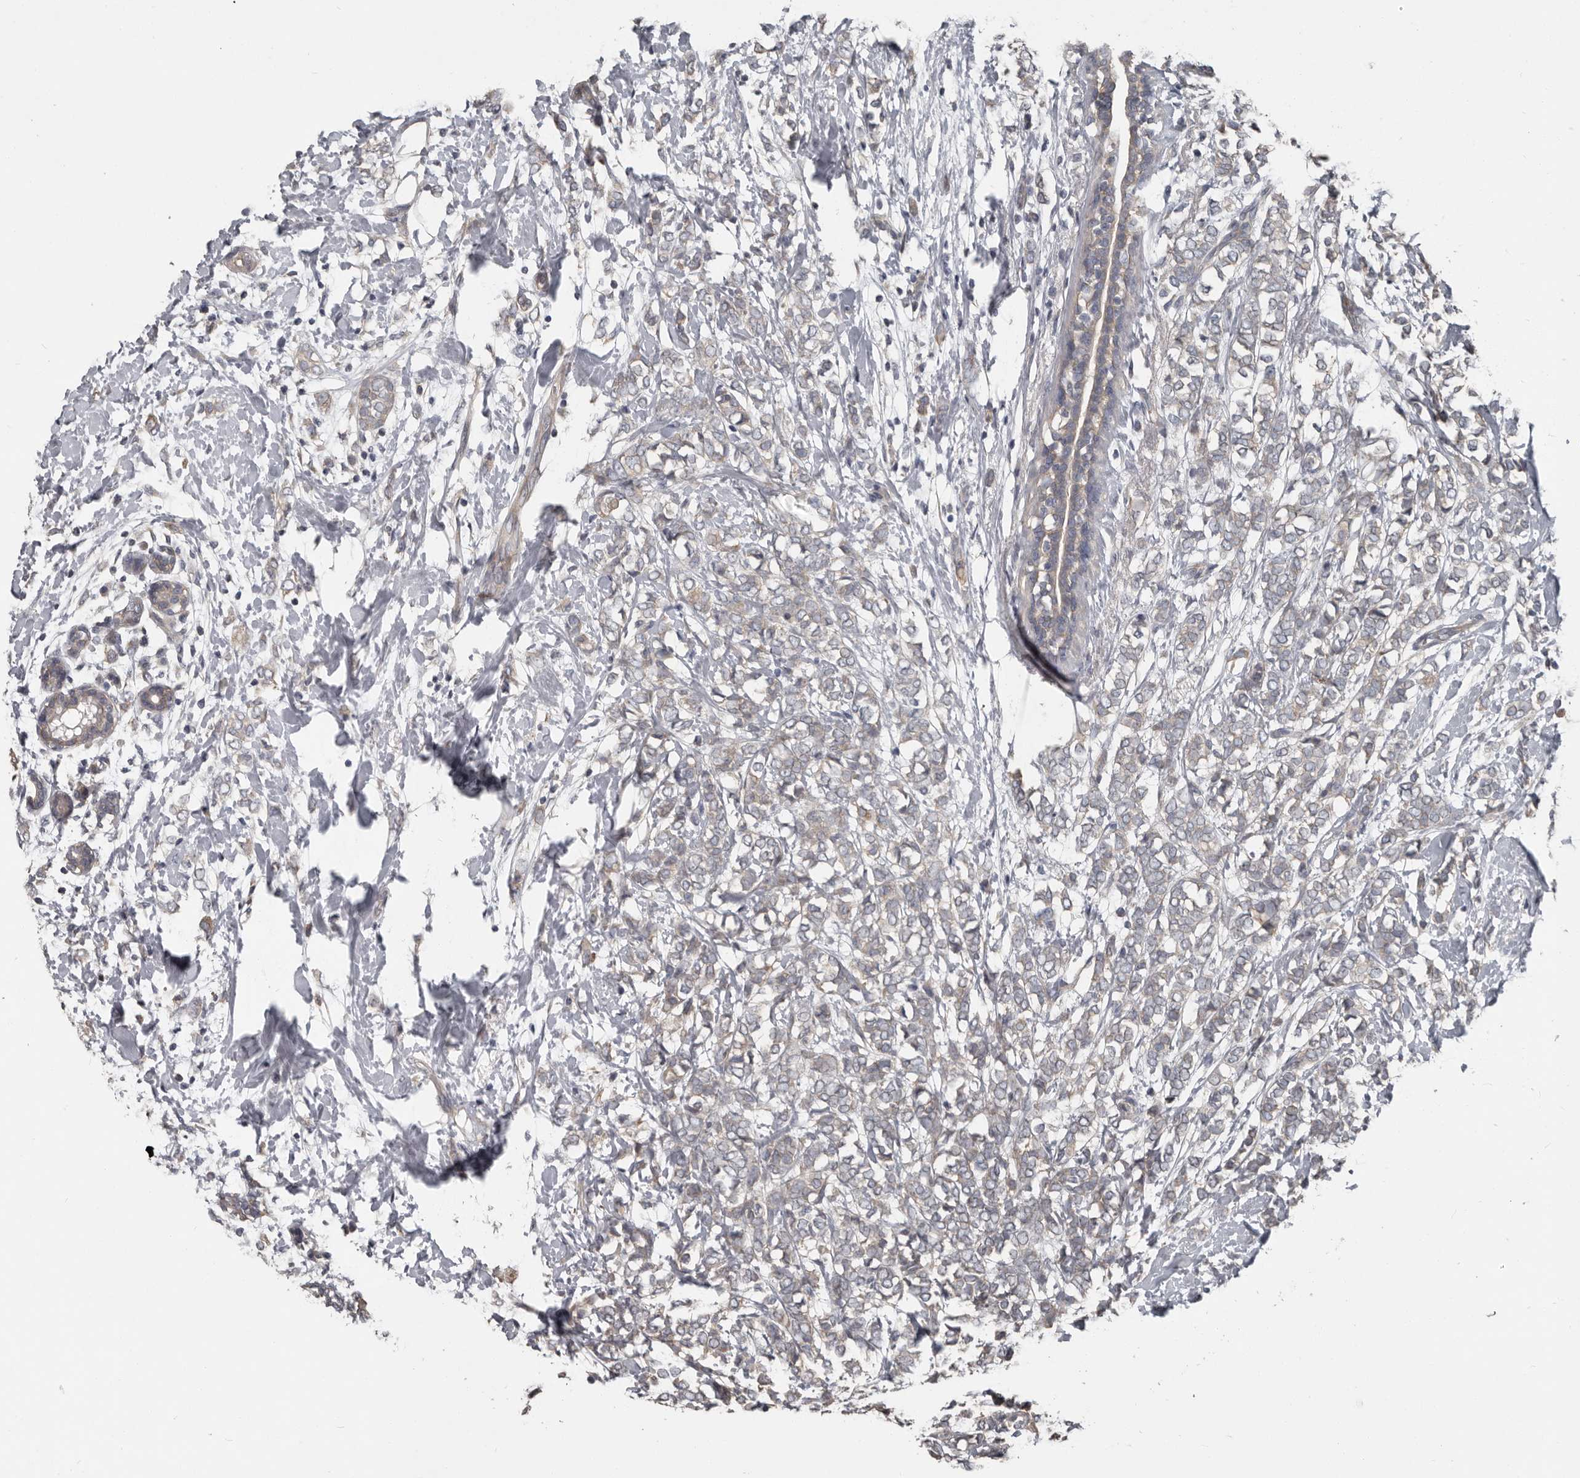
{"staining": {"intensity": "weak", "quantity": "25%-75%", "location": "cytoplasmic/membranous"}, "tissue": "breast cancer", "cell_type": "Tumor cells", "image_type": "cancer", "snomed": [{"axis": "morphology", "description": "Normal tissue, NOS"}, {"axis": "morphology", "description": "Lobular carcinoma"}, {"axis": "topography", "description": "Breast"}], "caption": "This histopathology image demonstrates breast lobular carcinoma stained with immunohistochemistry (IHC) to label a protein in brown. The cytoplasmic/membranous of tumor cells show weak positivity for the protein. Nuclei are counter-stained blue.", "gene": "CA6", "patient": {"sex": "female", "age": 47}}